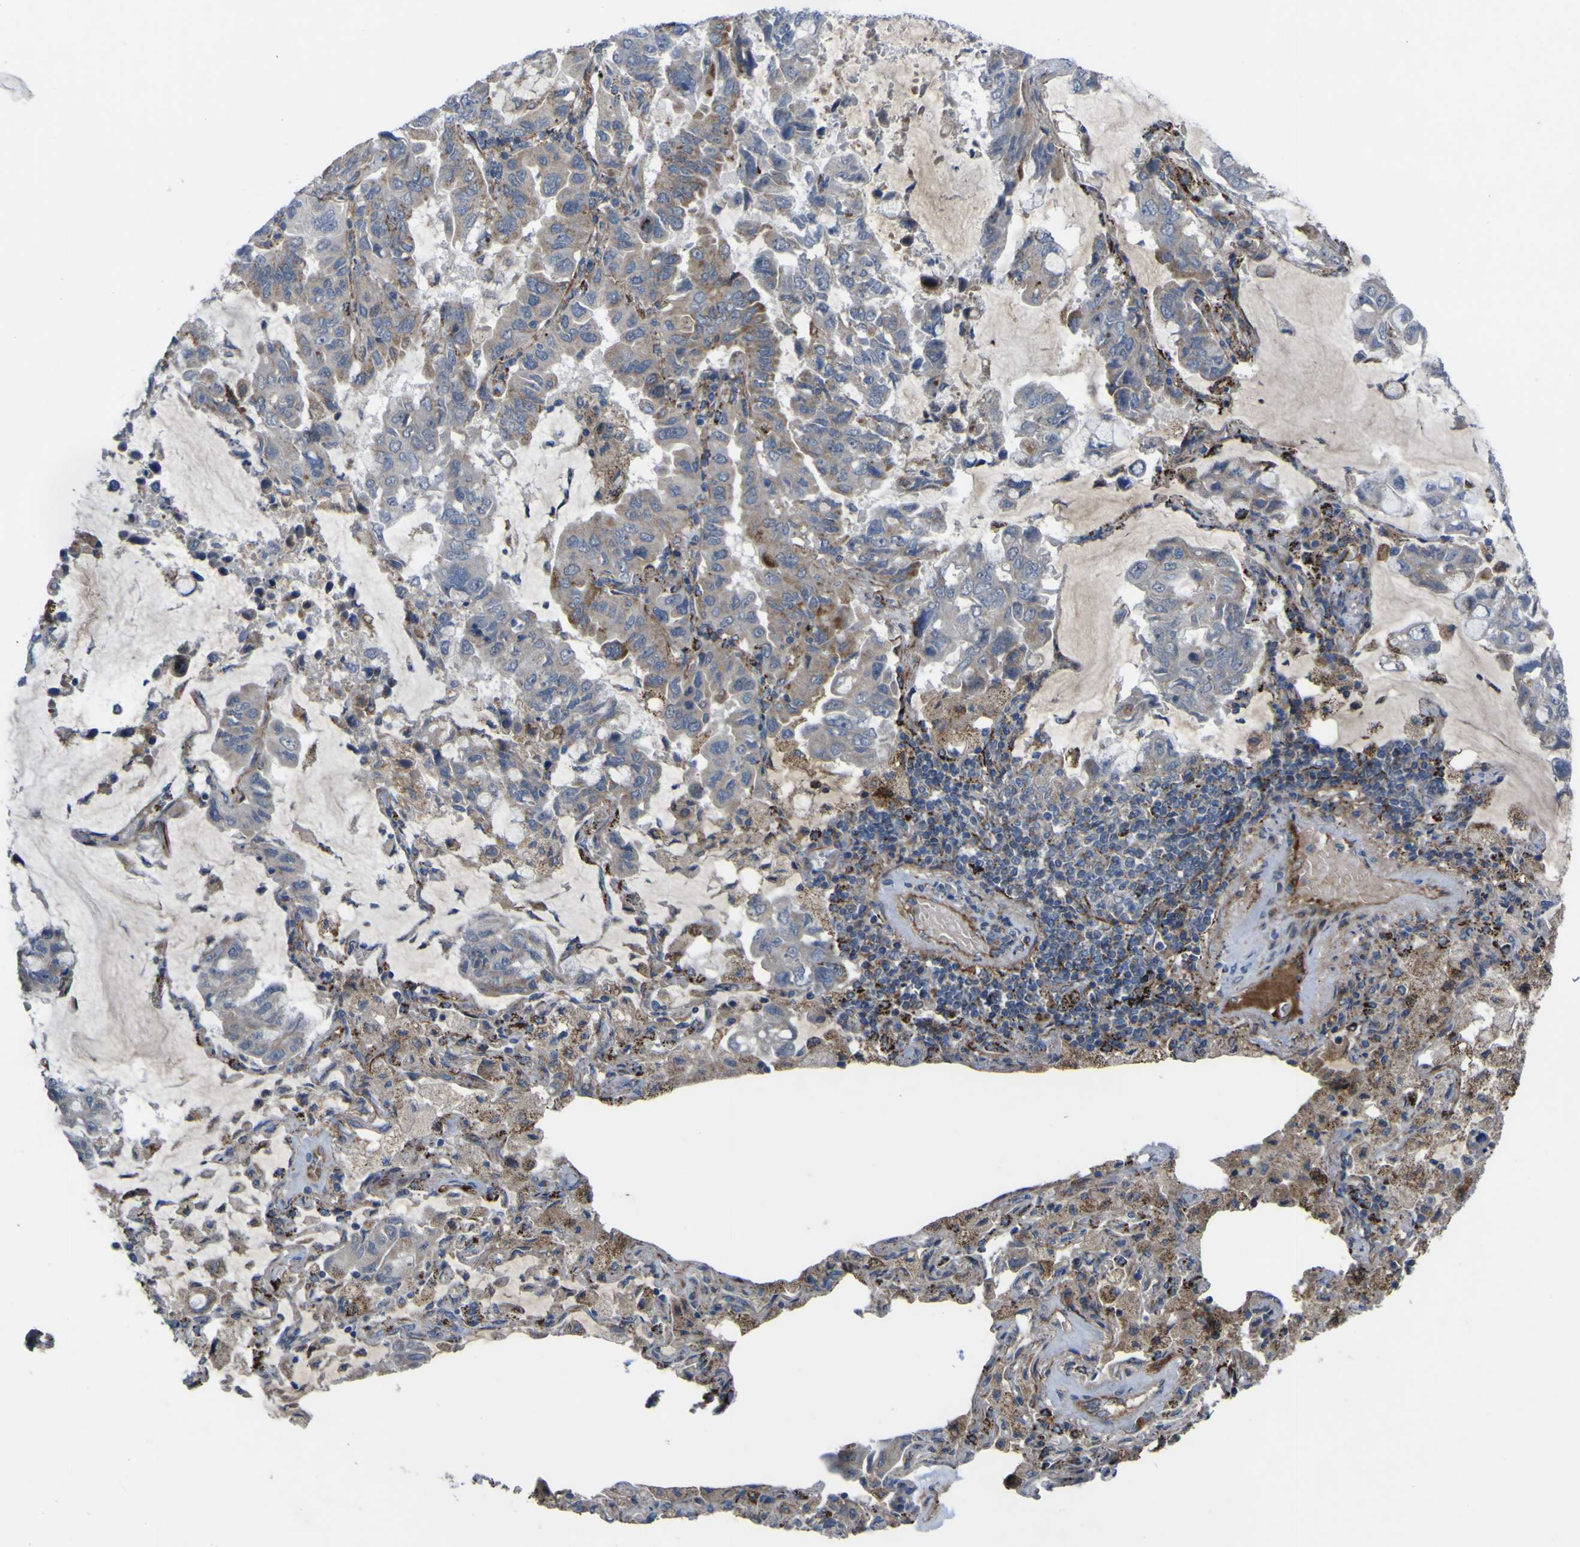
{"staining": {"intensity": "moderate", "quantity": "<25%", "location": "cytoplasmic/membranous"}, "tissue": "lung cancer", "cell_type": "Tumor cells", "image_type": "cancer", "snomed": [{"axis": "morphology", "description": "Adenocarcinoma, NOS"}, {"axis": "topography", "description": "Lung"}], "caption": "The photomicrograph exhibits a brown stain indicating the presence of a protein in the cytoplasmic/membranous of tumor cells in adenocarcinoma (lung).", "gene": "GPLD1", "patient": {"sex": "male", "age": 64}}